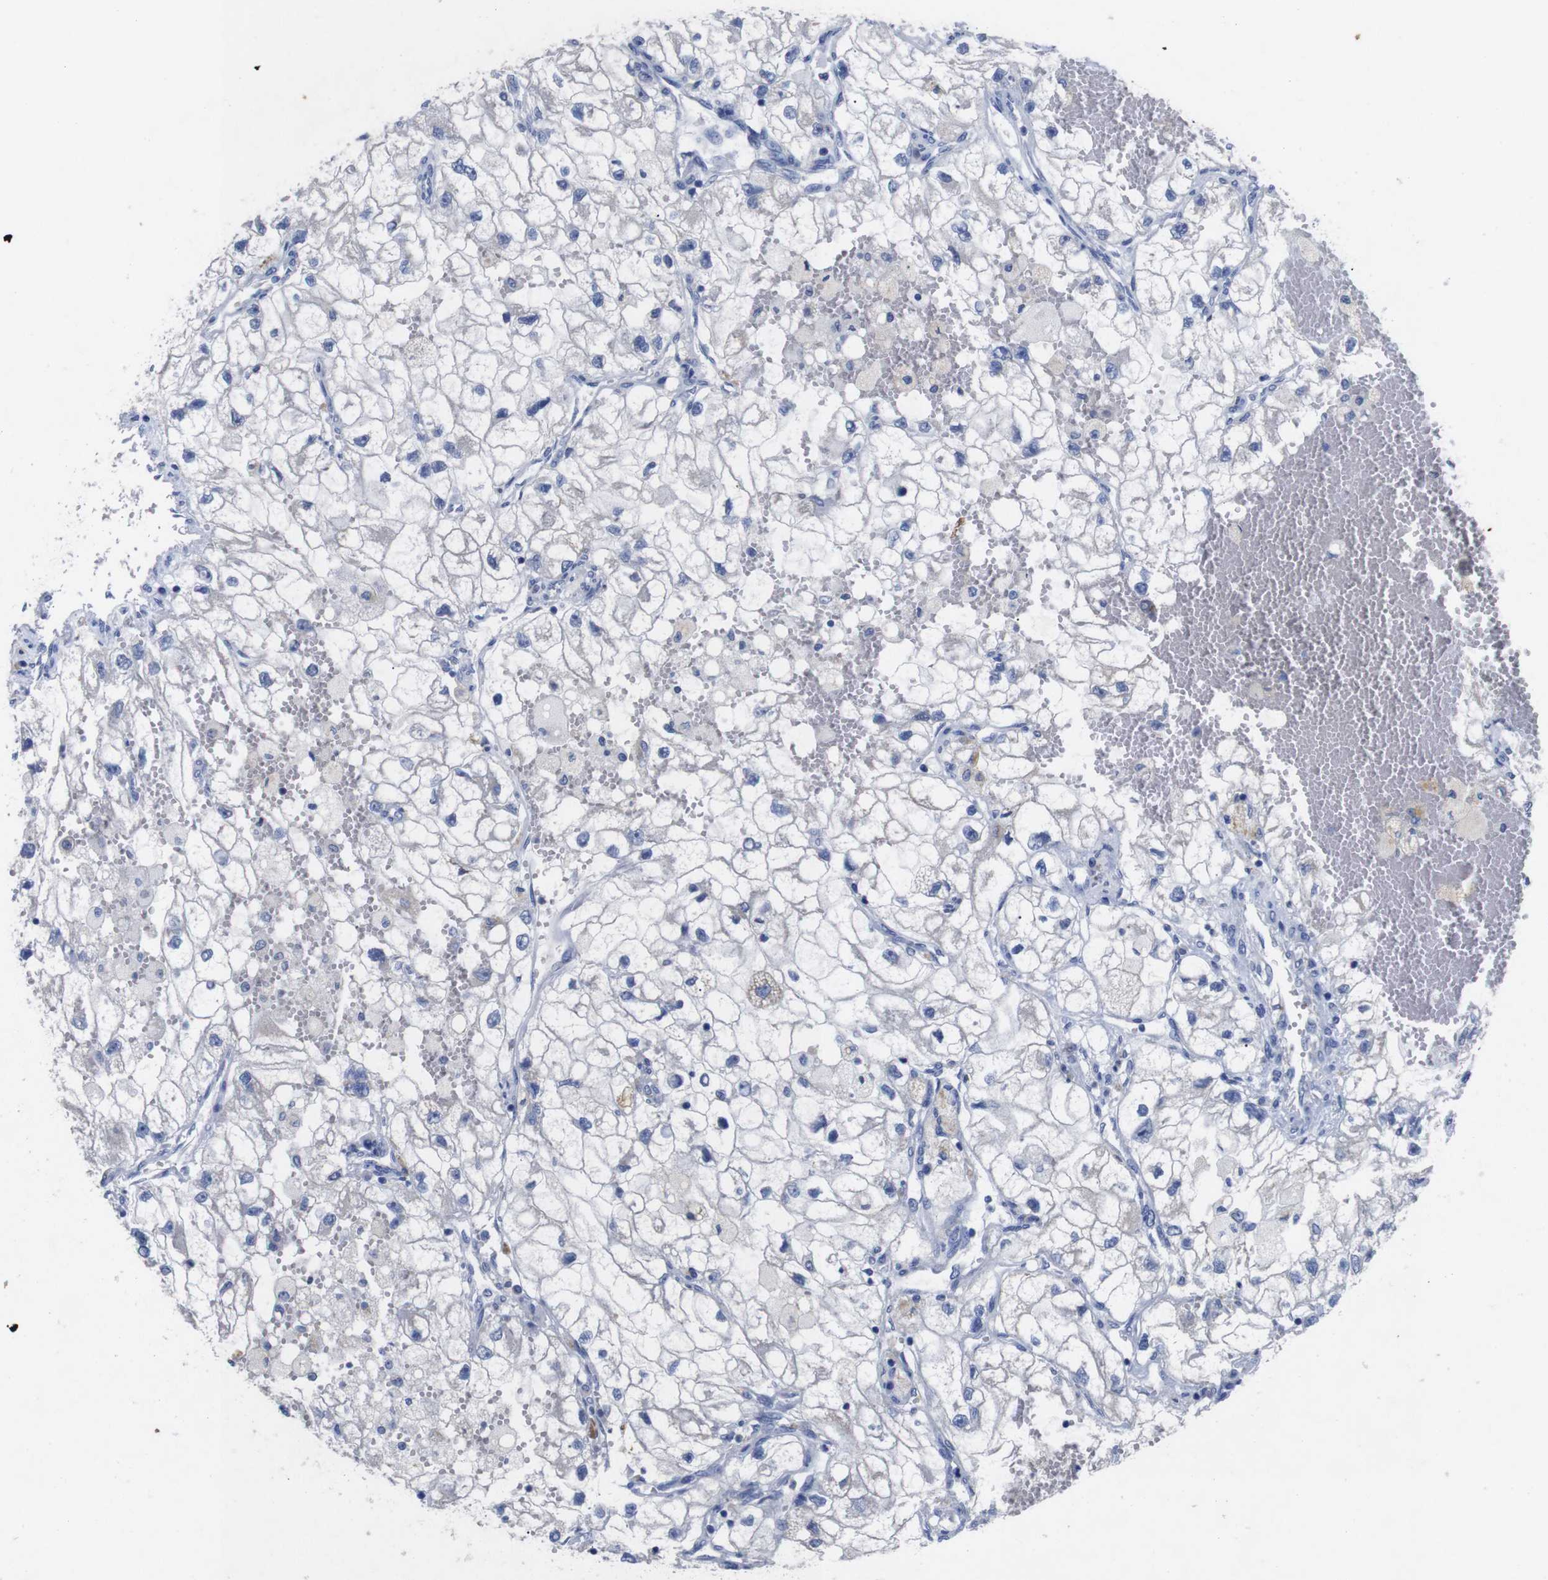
{"staining": {"intensity": "negative", "quantity": "none", "location": "none"}, "tissue": "renal cancer", "cell_type": "Tumor cells", "image_type": "cancer", "snomed": [{"axis": "morphology", "description": "Adenocarcinoma, NOS"}, {"axis": "topography", "description": "Kidney"}], "caption": "Immunohistochemical staining of human renal adenocarcinoma demonstrates no significant staining in tumor cells.", "gene": "GJB2", "patient": {"sex": "female", "age": 70}}